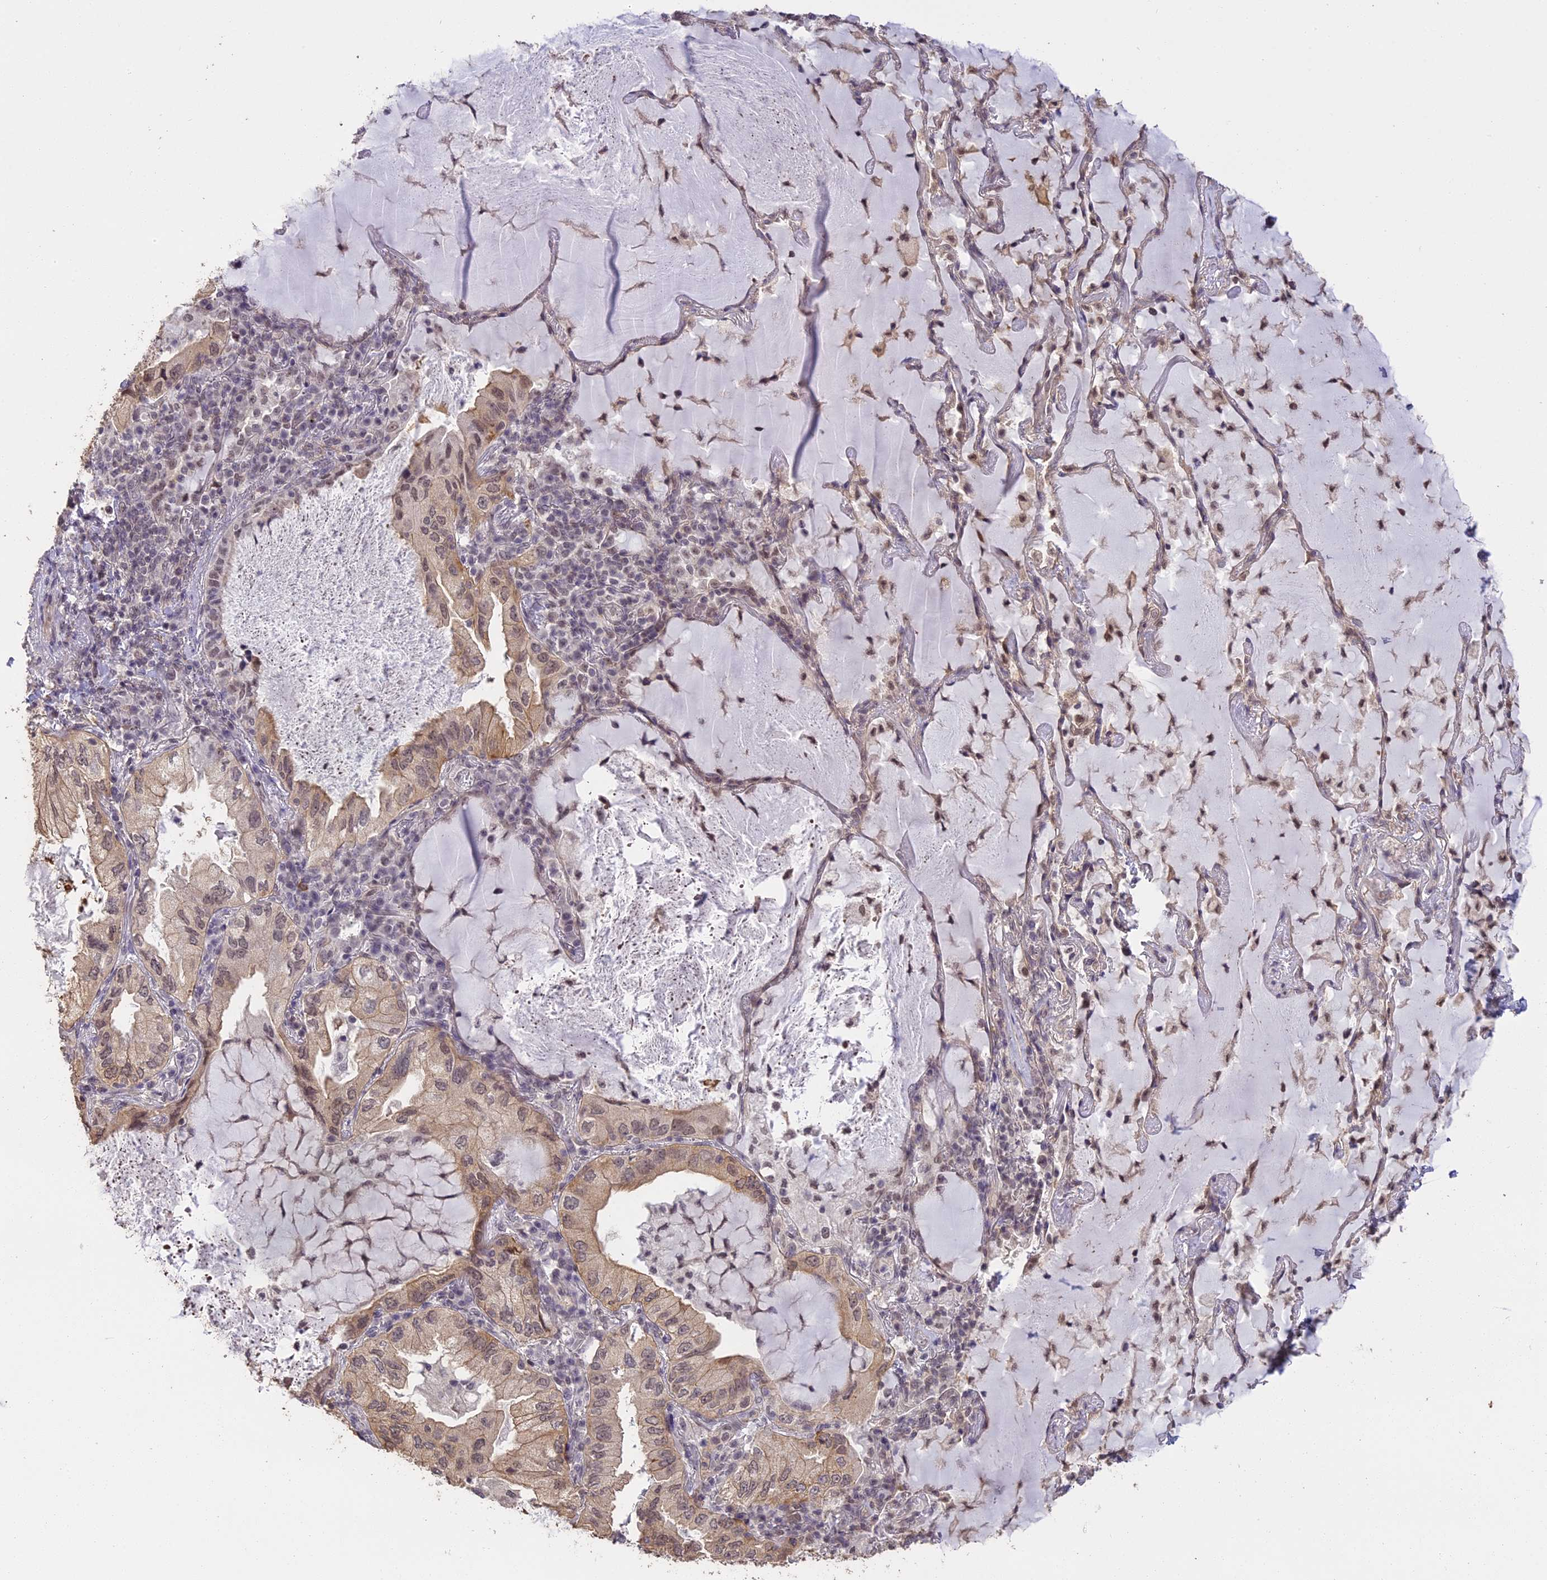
{"staining": {"intensity": "weak", "quantity": ">75%", "location": "cytoplasmic/membranous,nuclear"}, "tissue": "lung cancer", "cell_type": "Tumor cells", "image_type": "cancer", "snomed": [{"axis": "morphology", "description": "Adenocarcinoma, NOS"}, {"axis": "topography", "description": "Lung"}], "caption": "Lung adenocarcinoma tissue displays weak cytoplasmic/membranous and nuclear positivity in about >75% of tumor cells, visualized by immunohistochemistry.", "gene": "TIGD7", "patient": {"sex": "female", "age": 69}}